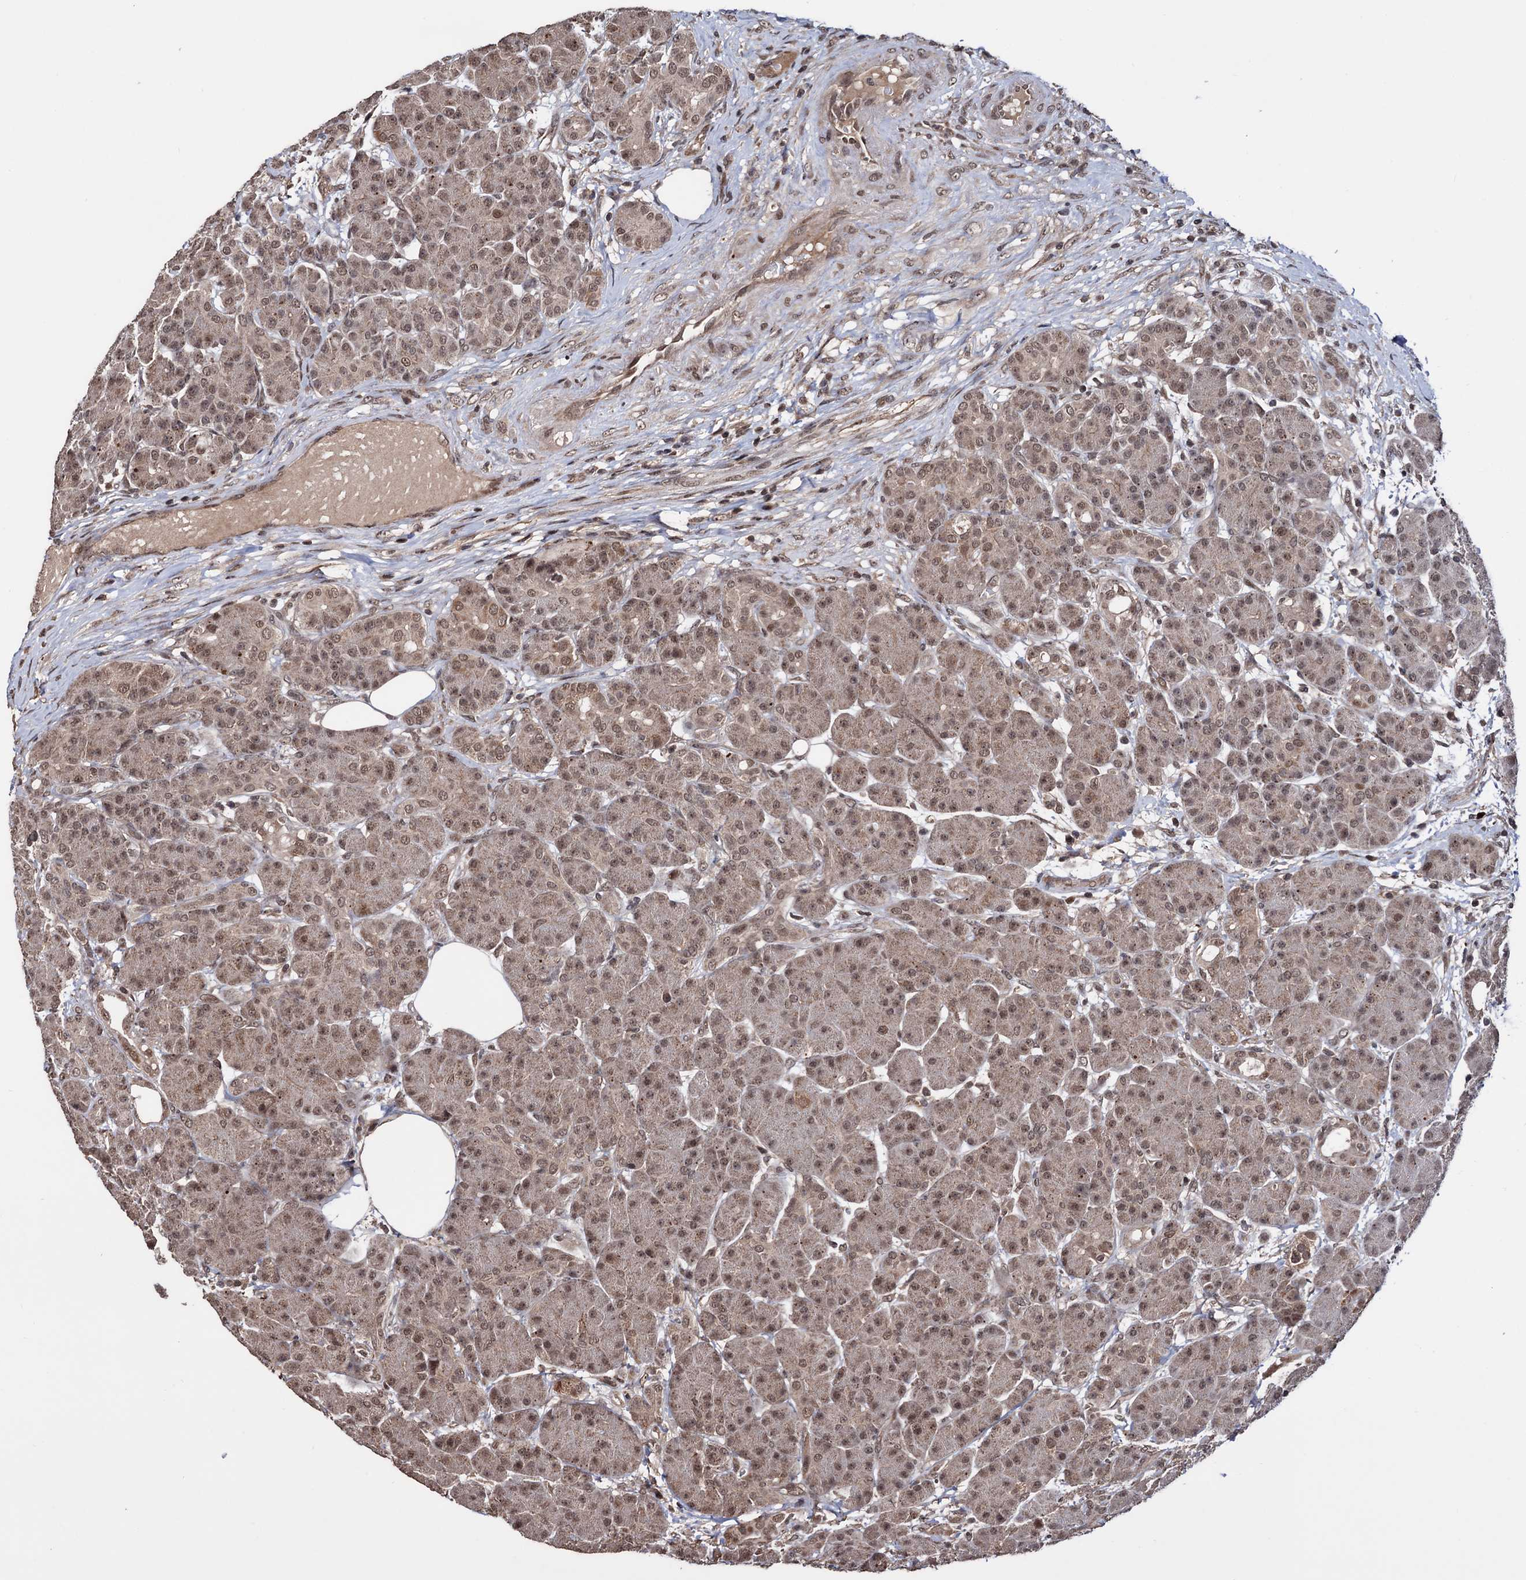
{"staining": {"intensity": "moderate", "quantity": ">75%", "location": "cytoplasmic/membranous,nuclear"}, "tissue": "pancreas", "cell_type": "Exocrine glandular cells", "image_type": "normal", "snomed": [{"axis": "morphology", "description": "Normal tissue, NOS"}, {"axis": "topography", "description": "Pancreas"}], "caption": "Protein expression analysis of benign human pancreas reveals moderate cytoplasmic/membranous,nuclear staining in approximately >75% of exocrine glandular cells. (IHC, brightfield microscopy, high magnification).", "gene": "KLF5", "patient": {"sex": "male", "age": 63}}